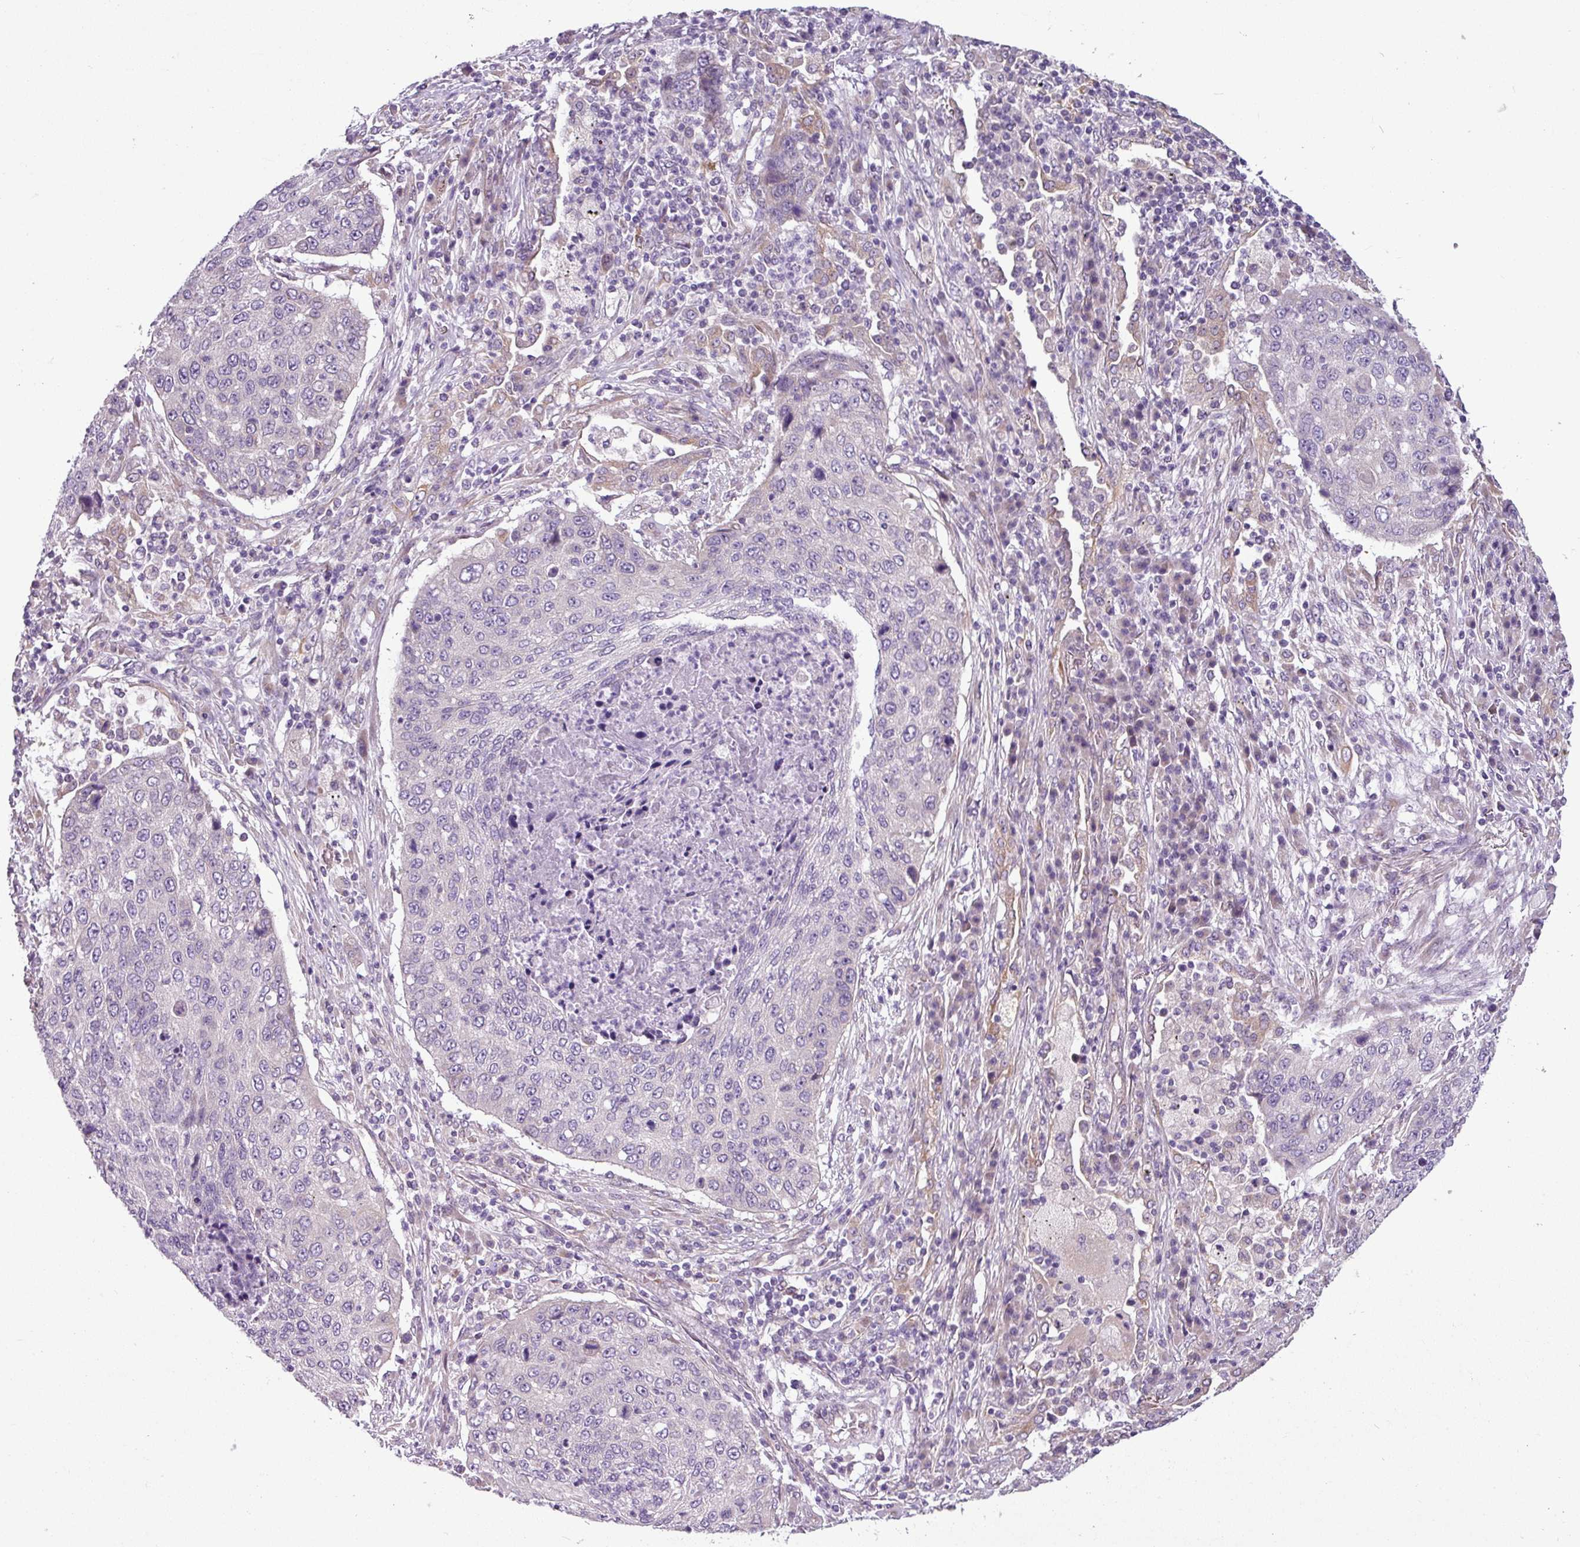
{"staining": {"intensity": "negative", "quantity": "none", "location": "none"}, "tissue": "lung cancer", "cell_type": "Tumor cells", "image_type": "cancer", "snomed": [{"axis": "morphology", "description": "Squamous cell carcinoma, NOS"}, {"axis": "topography", "description": "Lung"}], "caption": "IHC of lung squamous cell carcinoma exhibits no positivity in tumor cells.", "gene": "TOR1AIP2", "patient": {"sex": "female", "age": 63}}